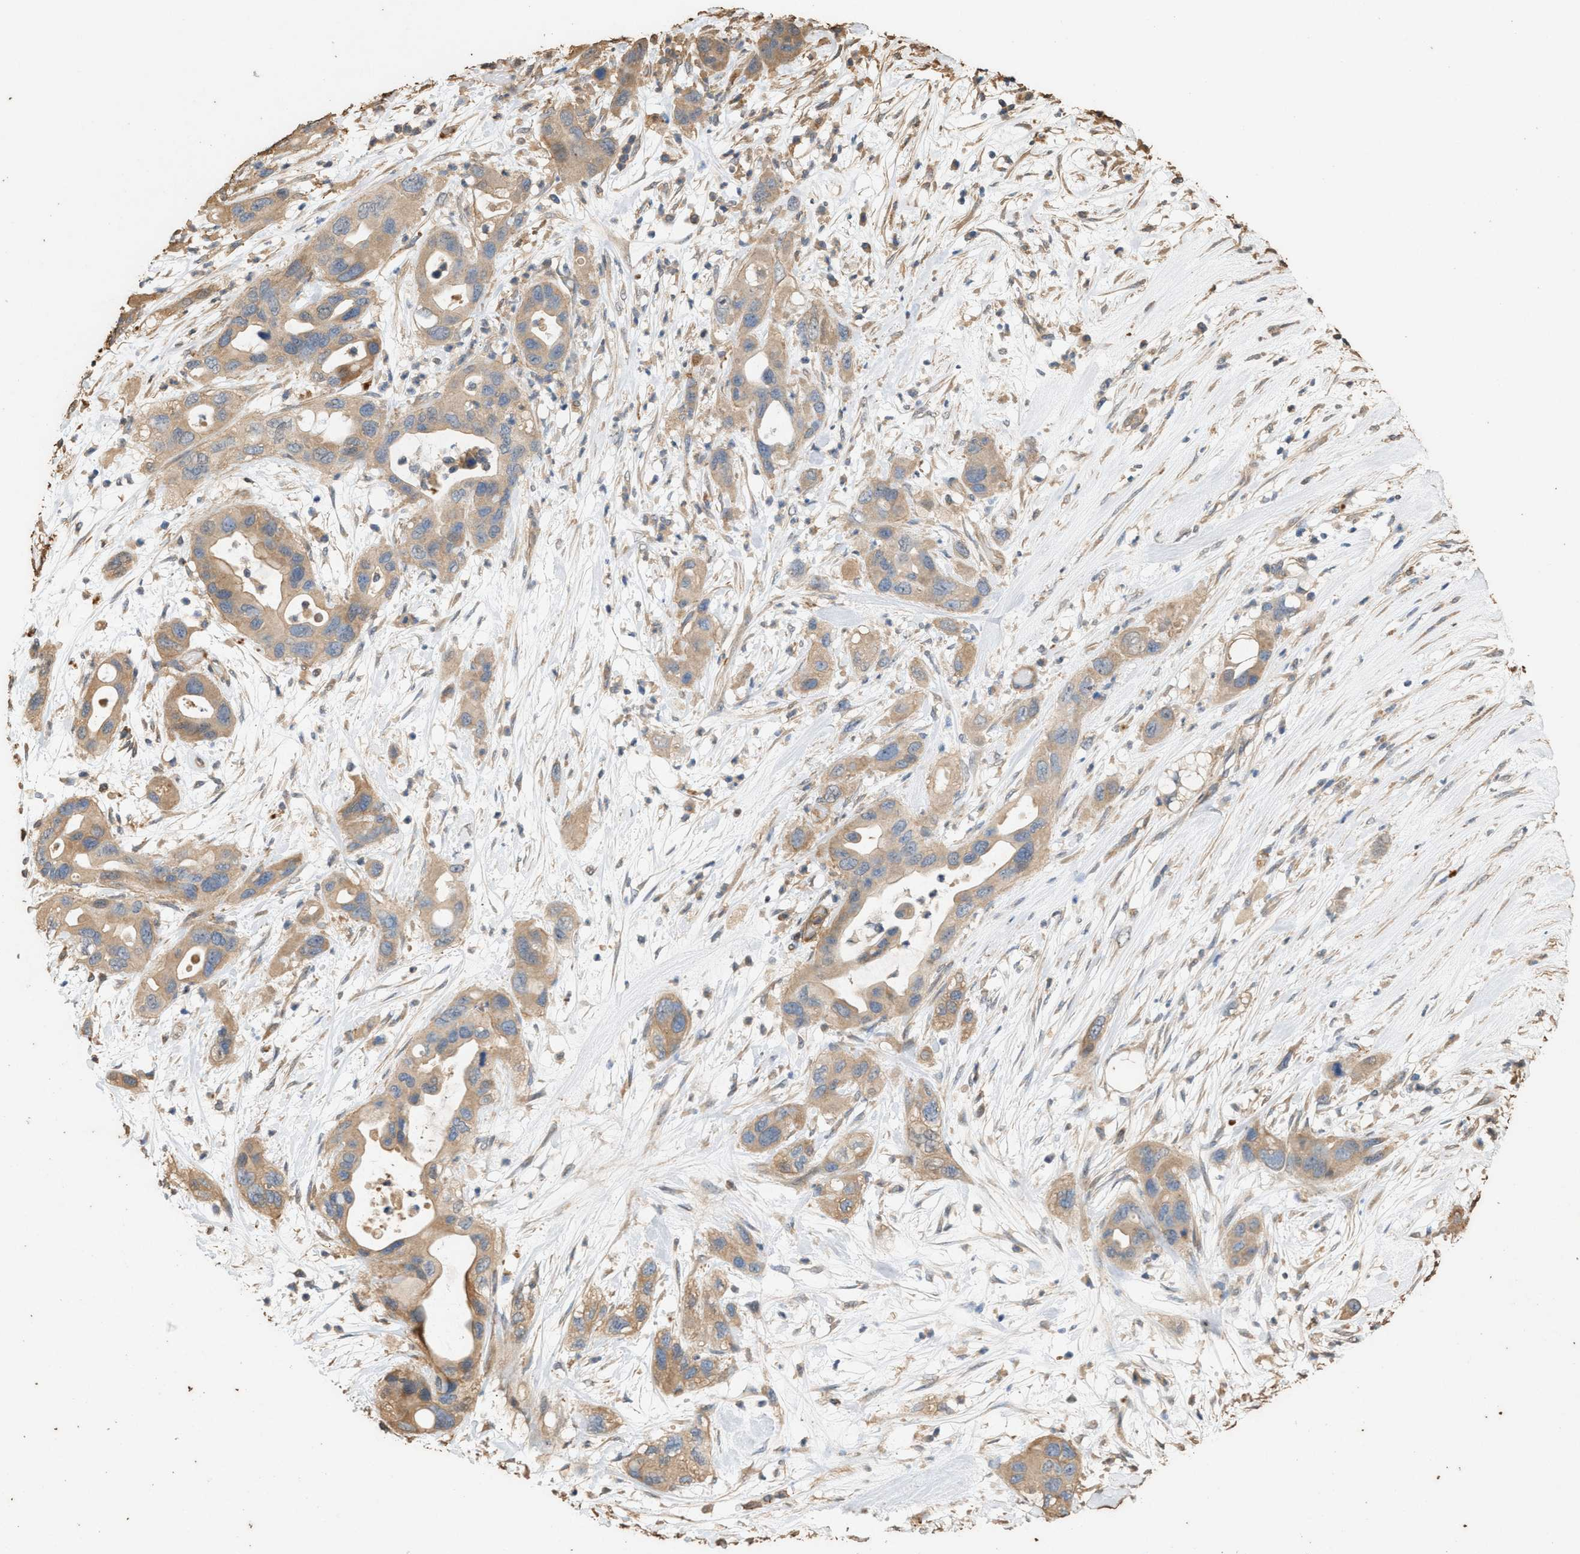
{"staining": {"intensity": "weak", "quantity": ">75%", "location": "cytoplasmic/membranous"}, "tissue": "pancreatic cancer", "cell_type": "Tumor cells", "image_type": "cancer", "snomed": [{"axis": "morphology", "description": "Adenocarcinoma, NOS"}, {"axis": "topography", "description": "Pancreas"}], "caption": "Pancreatic cancer (adenocarcinoma) tissue demonstrates weak cytoplasmic/membranous staining in approximately >75% of tumor cells, visualized by immunohistochemistry.", "gene": "DCAF7", "patient": {"sex": "female", "age": 71}}